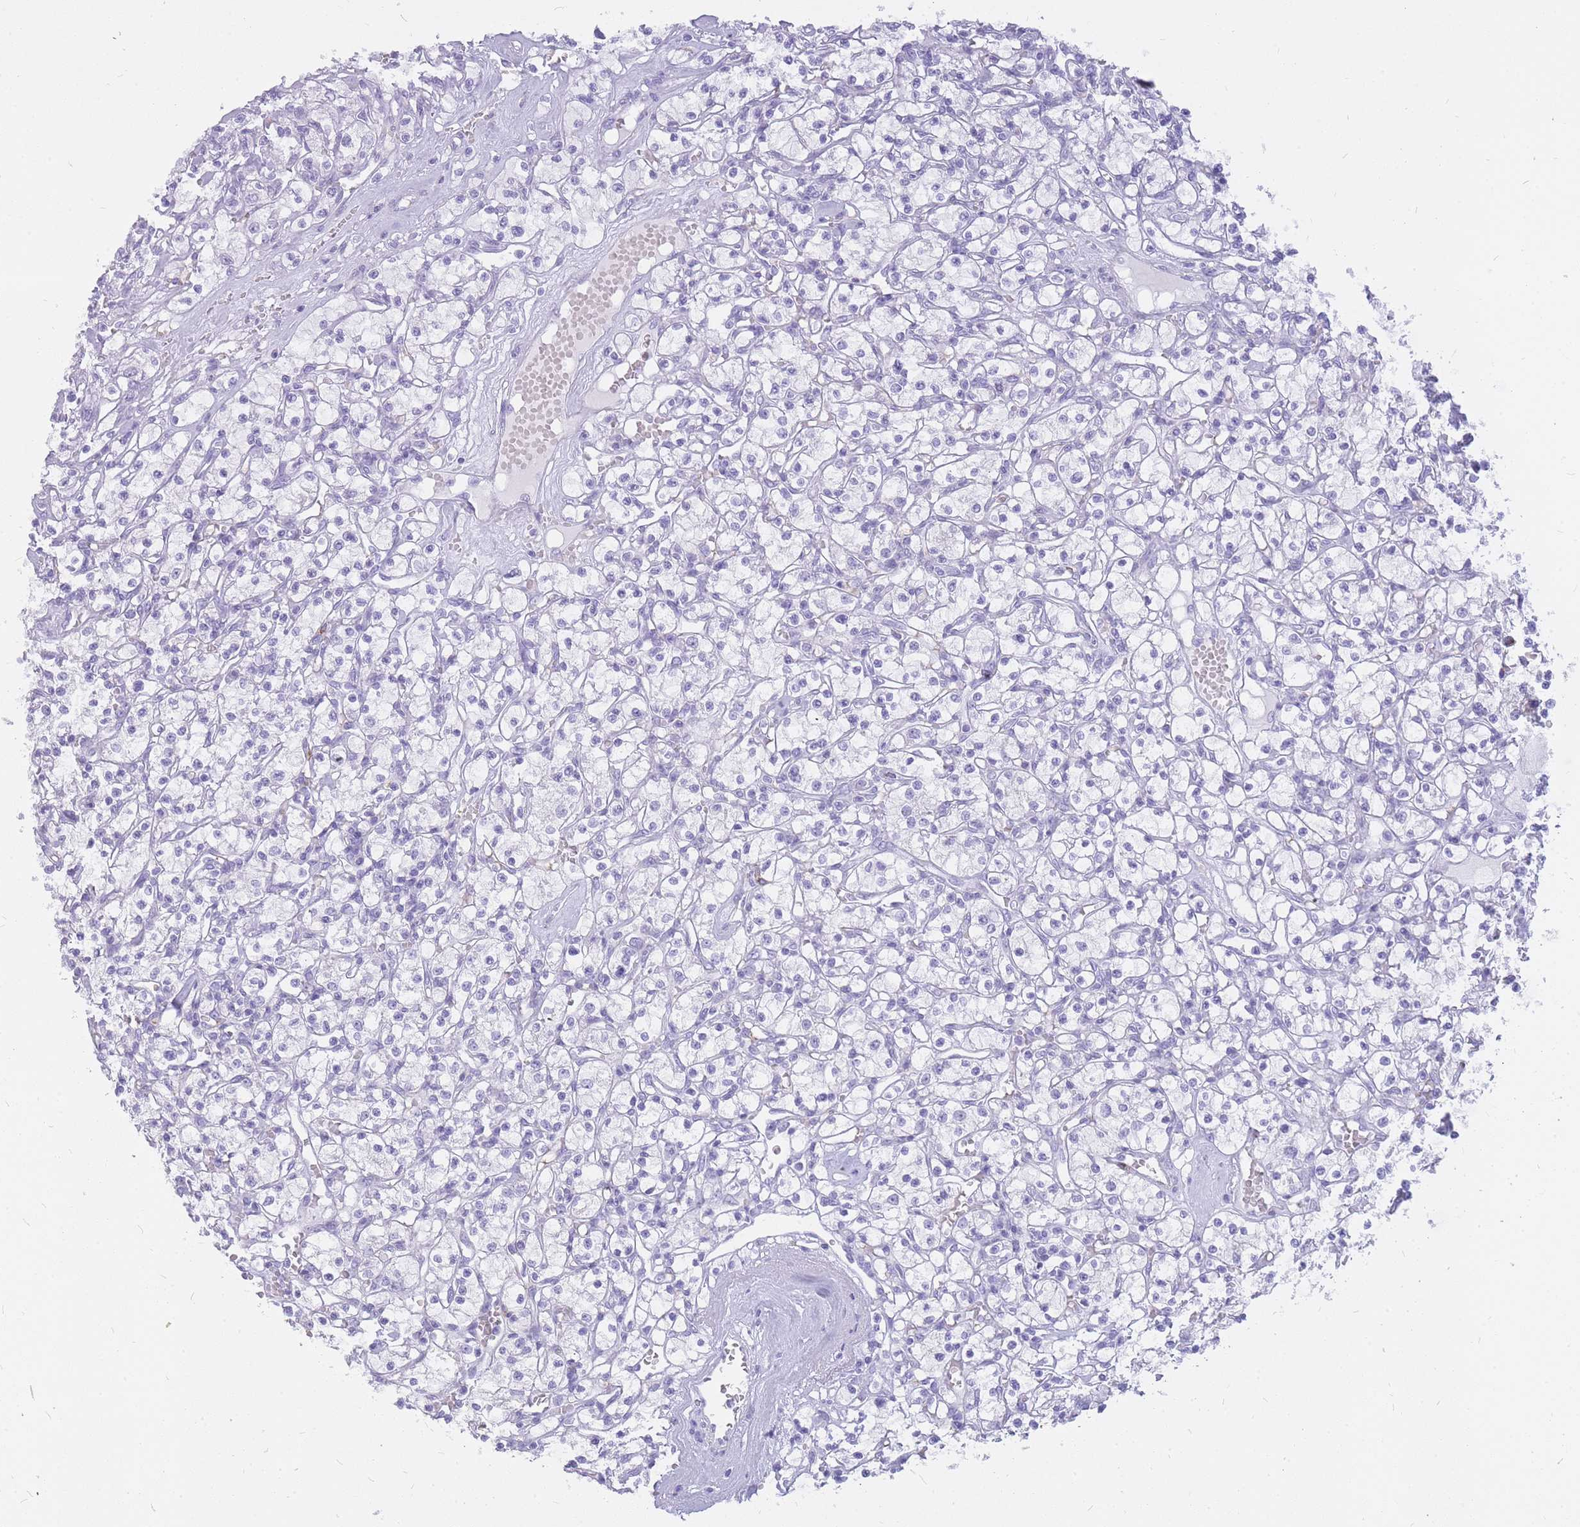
{"staining": {"intensity": "negative", "quantity": "none", "location": "none"}, "tissue": "renal cancer", "cell_type": "Tumor cells", "image_type": "cancer", "snomed": [{"axis": "morphology", "description": "Adenocarcinoma, NOS"}, {"axis": "topography", "description": "Kidney"}], "caption": "IHC image of renal cancer (adenocarcinoma) stained for a protein (brown), which shows no positivity in tumor cells.", "gene": "INS", "patient": {"sex": "female", "age": 59}}